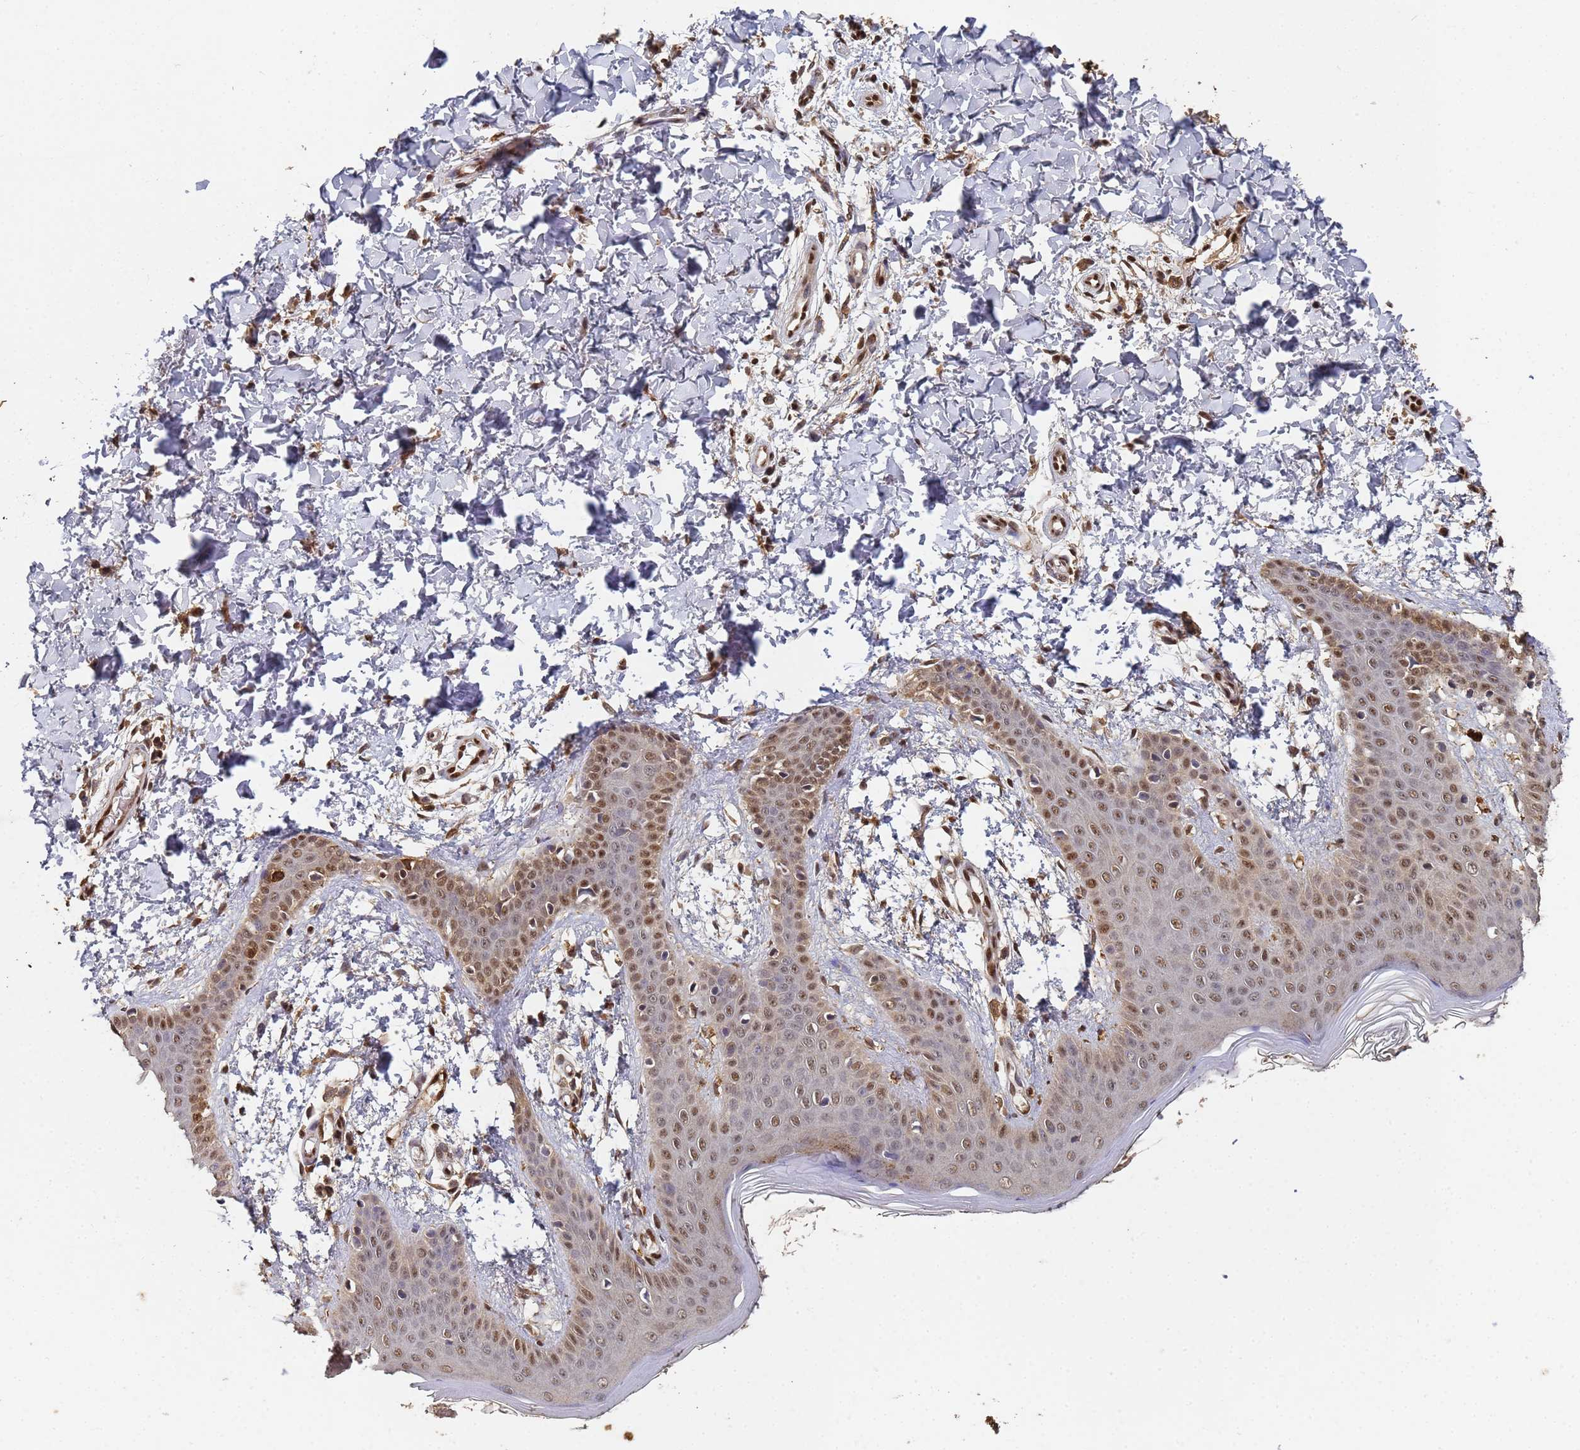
{"staining": {"intensity": "moderate", "quantity": ">75%", "location": "cytoplasmic/membranous,nuclear"}, "tissue": "skin", "cell_type": "Fibroblasts", "image_type": "normal", "snomed": [{"axis": "morphology", "description": "Normal tissue, NOS"}, {"axis": "topography", "description": "Skin"}], "caption": "IHC histopathology image of normal human skin stained for a protein (brown), which demonstrates medium levels of moderate cytoplasmic/membranous,nuclear staining in about >75% of fibroblasts.", "gene": "SECISBP2", "patient": {"sex": "male", "age": 36}}